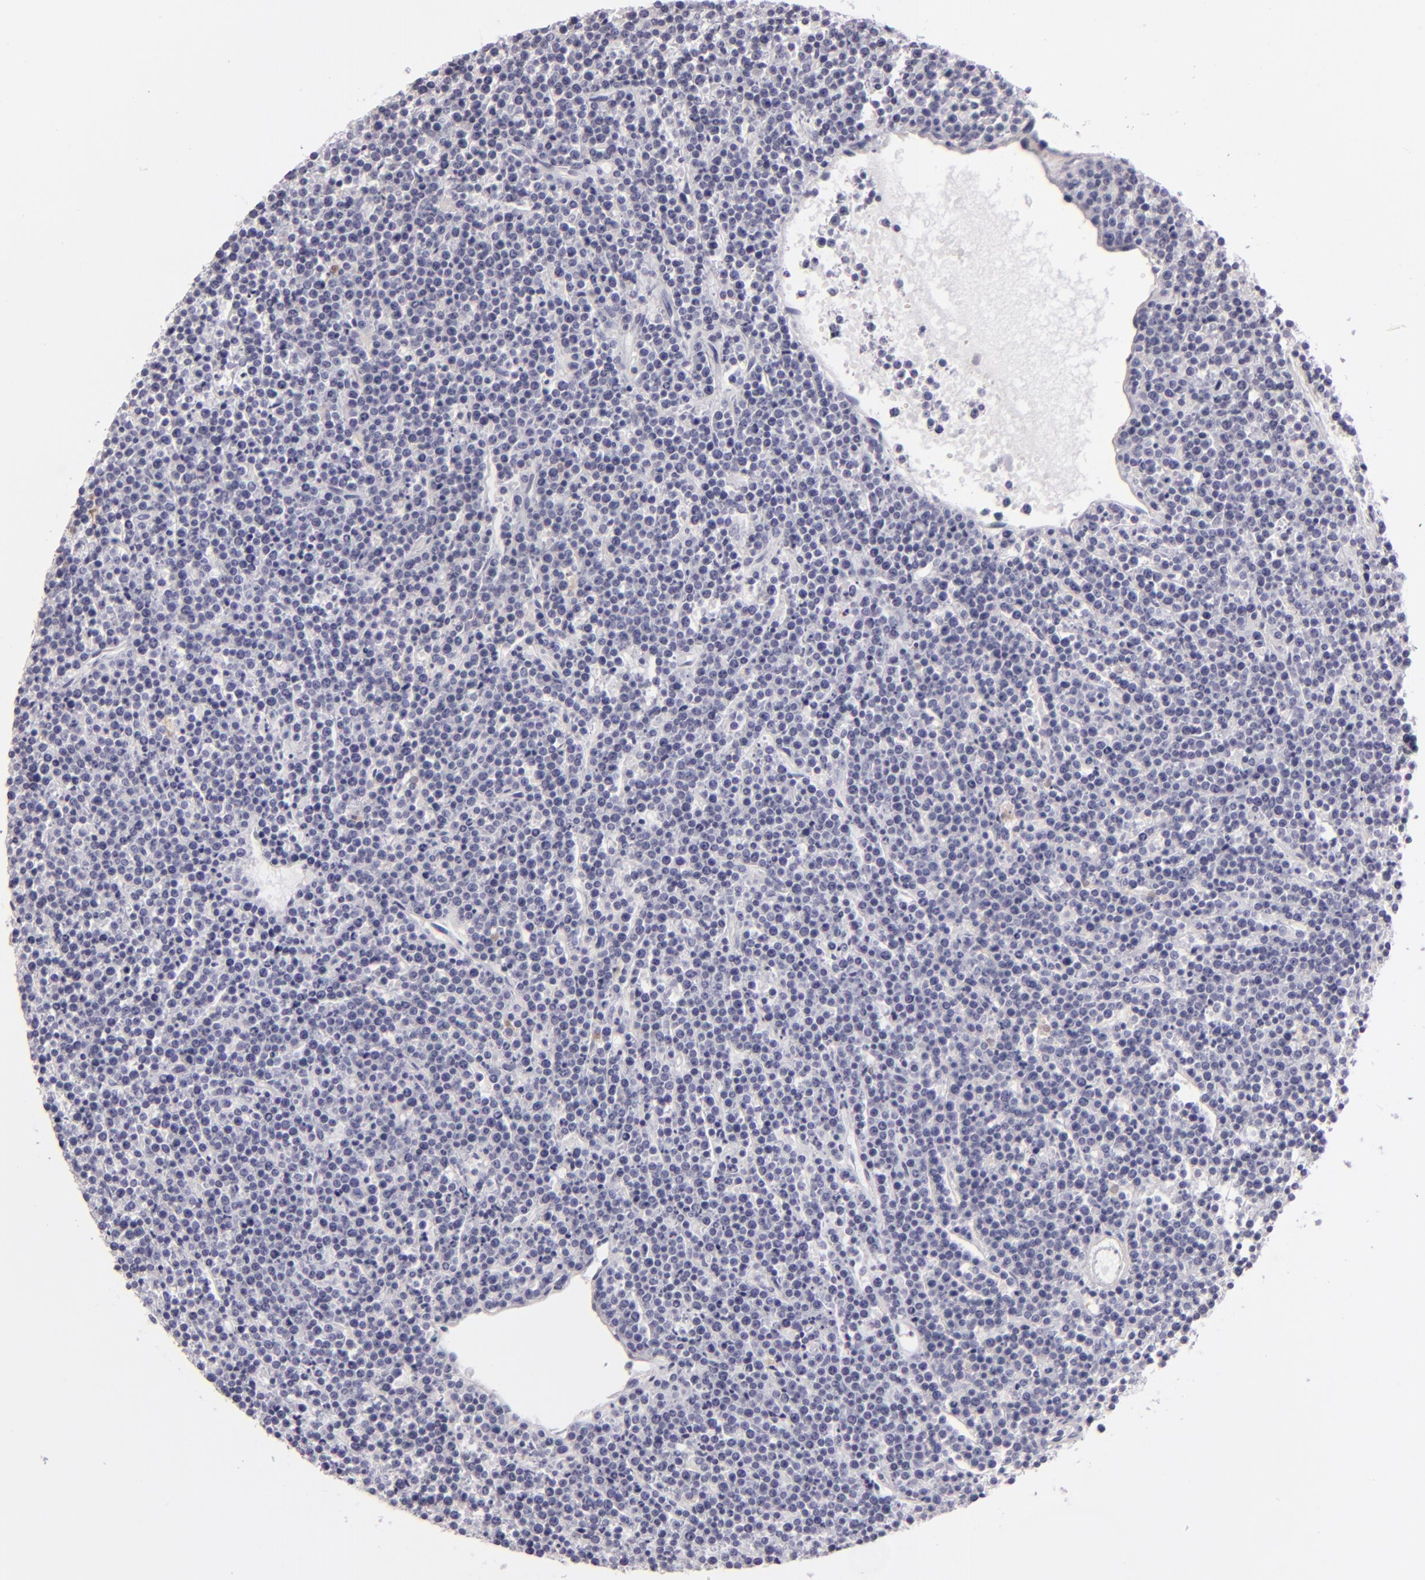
{"staining": {"intensity": "negative", "quantity": "none", "location": "none"}, "tissue": "lymphoma", "cell_type": "Tumor cells", "image_type": "cancer", "snomed": [{"axis": "morphology", "description": "Malignant lymphoma, non-Hodgkin's type, High grade"}, {"axis": "topography", "description": "Ovary"}], "caption": "This is an immunohistochemistry (IHC) image of lymphoma. There is no staining in tumor cells.", "gene": "F13A1", "patient": {"sex": "female", "age": 56}}